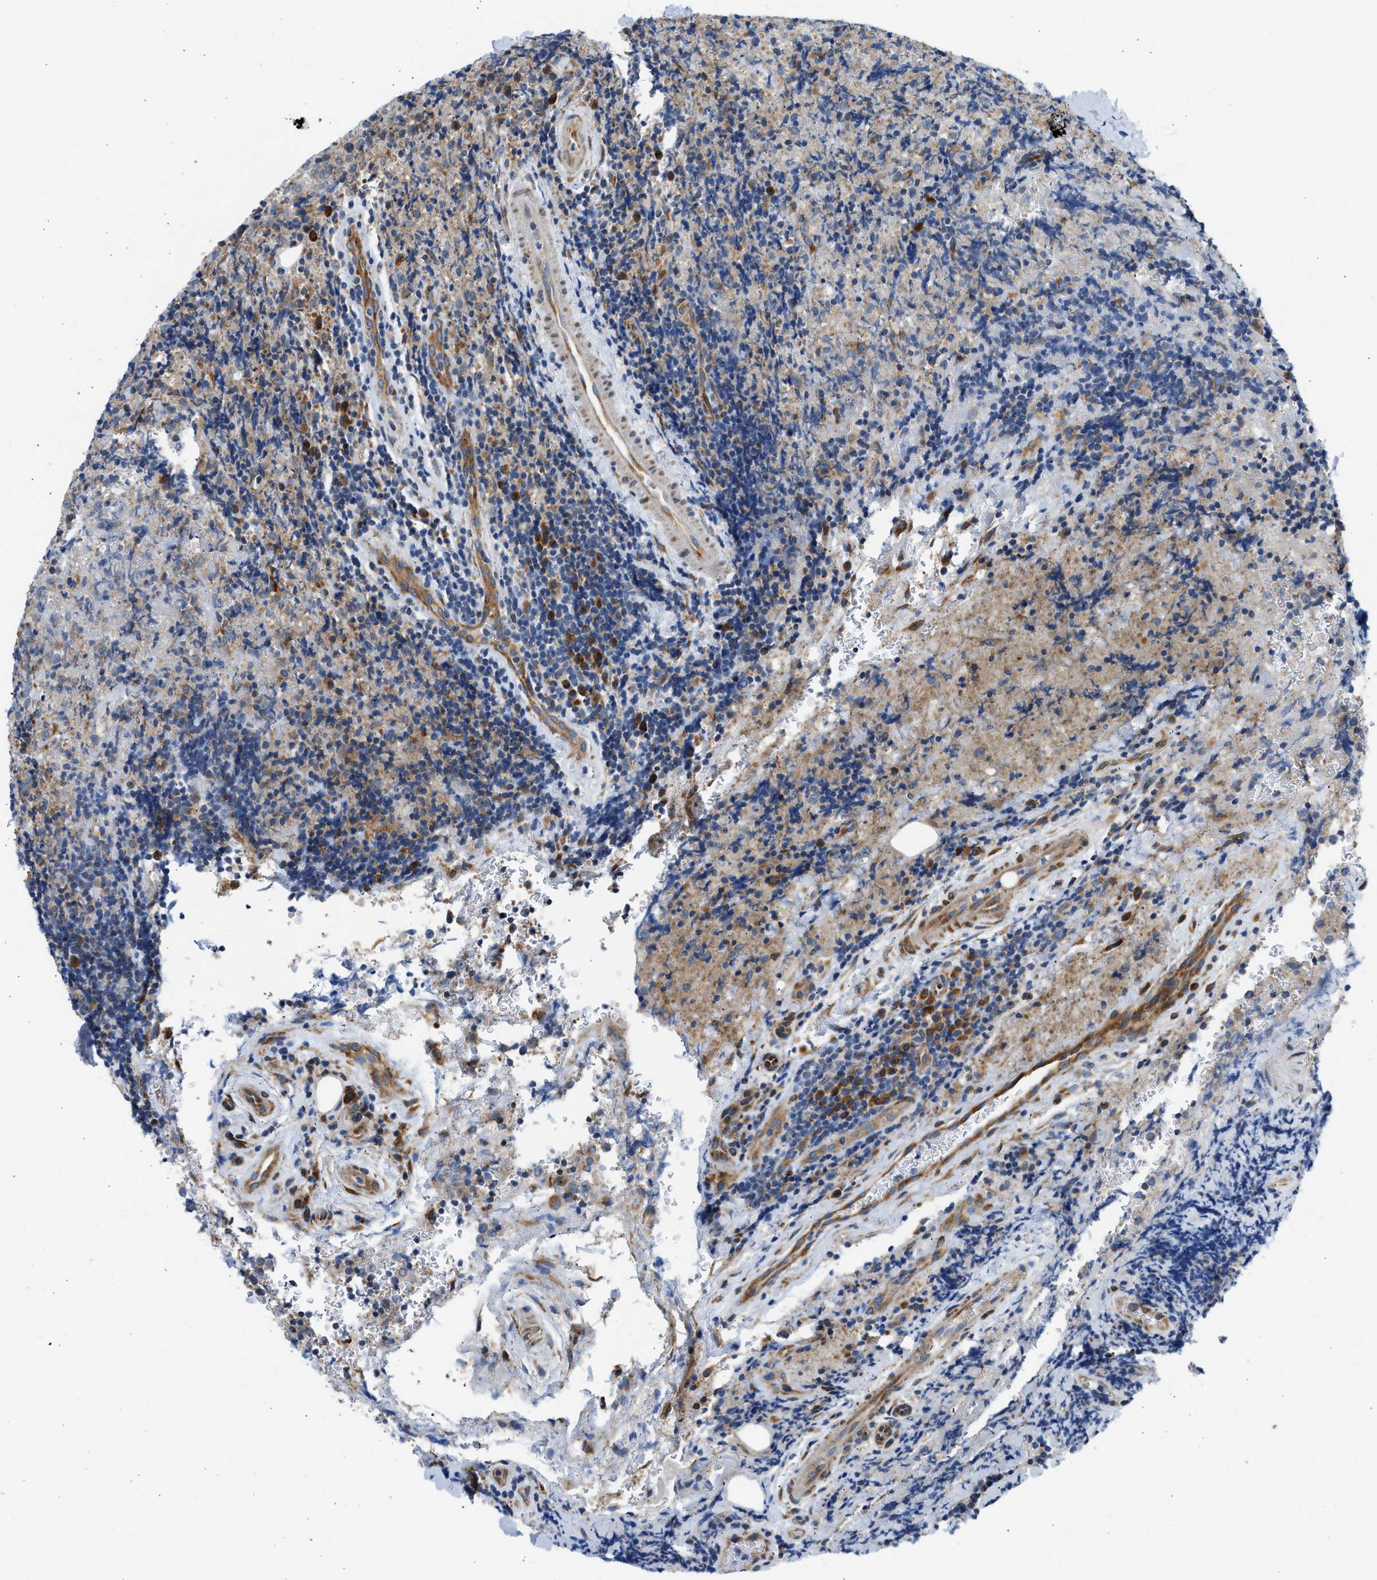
{"staining": {"intensity": "moderate", "quantity": "25%-75%", "location": "cytoplasmic/membranous"}, "tissue": "lymphoma", "cell_type": "Tumor cells", "image_type": "cancer", "snomed": [{"axis": "morphology", "description": "Malignant lymphoma, non-Hodgkin's type, High grade"}, {"axis": "topography", "description": "Tonsil"}], "caption": "DAB immunohistochemical staining of human lymphoma displays moderate cytoplasmic/membranous protein expression in approximately 25%-75% of tumor cells. (brown staining indicates protein expression, while blue staining denotes nuclei).", "gene": "CAMKK2", "patient": {"sex": "female", "age": 36}}